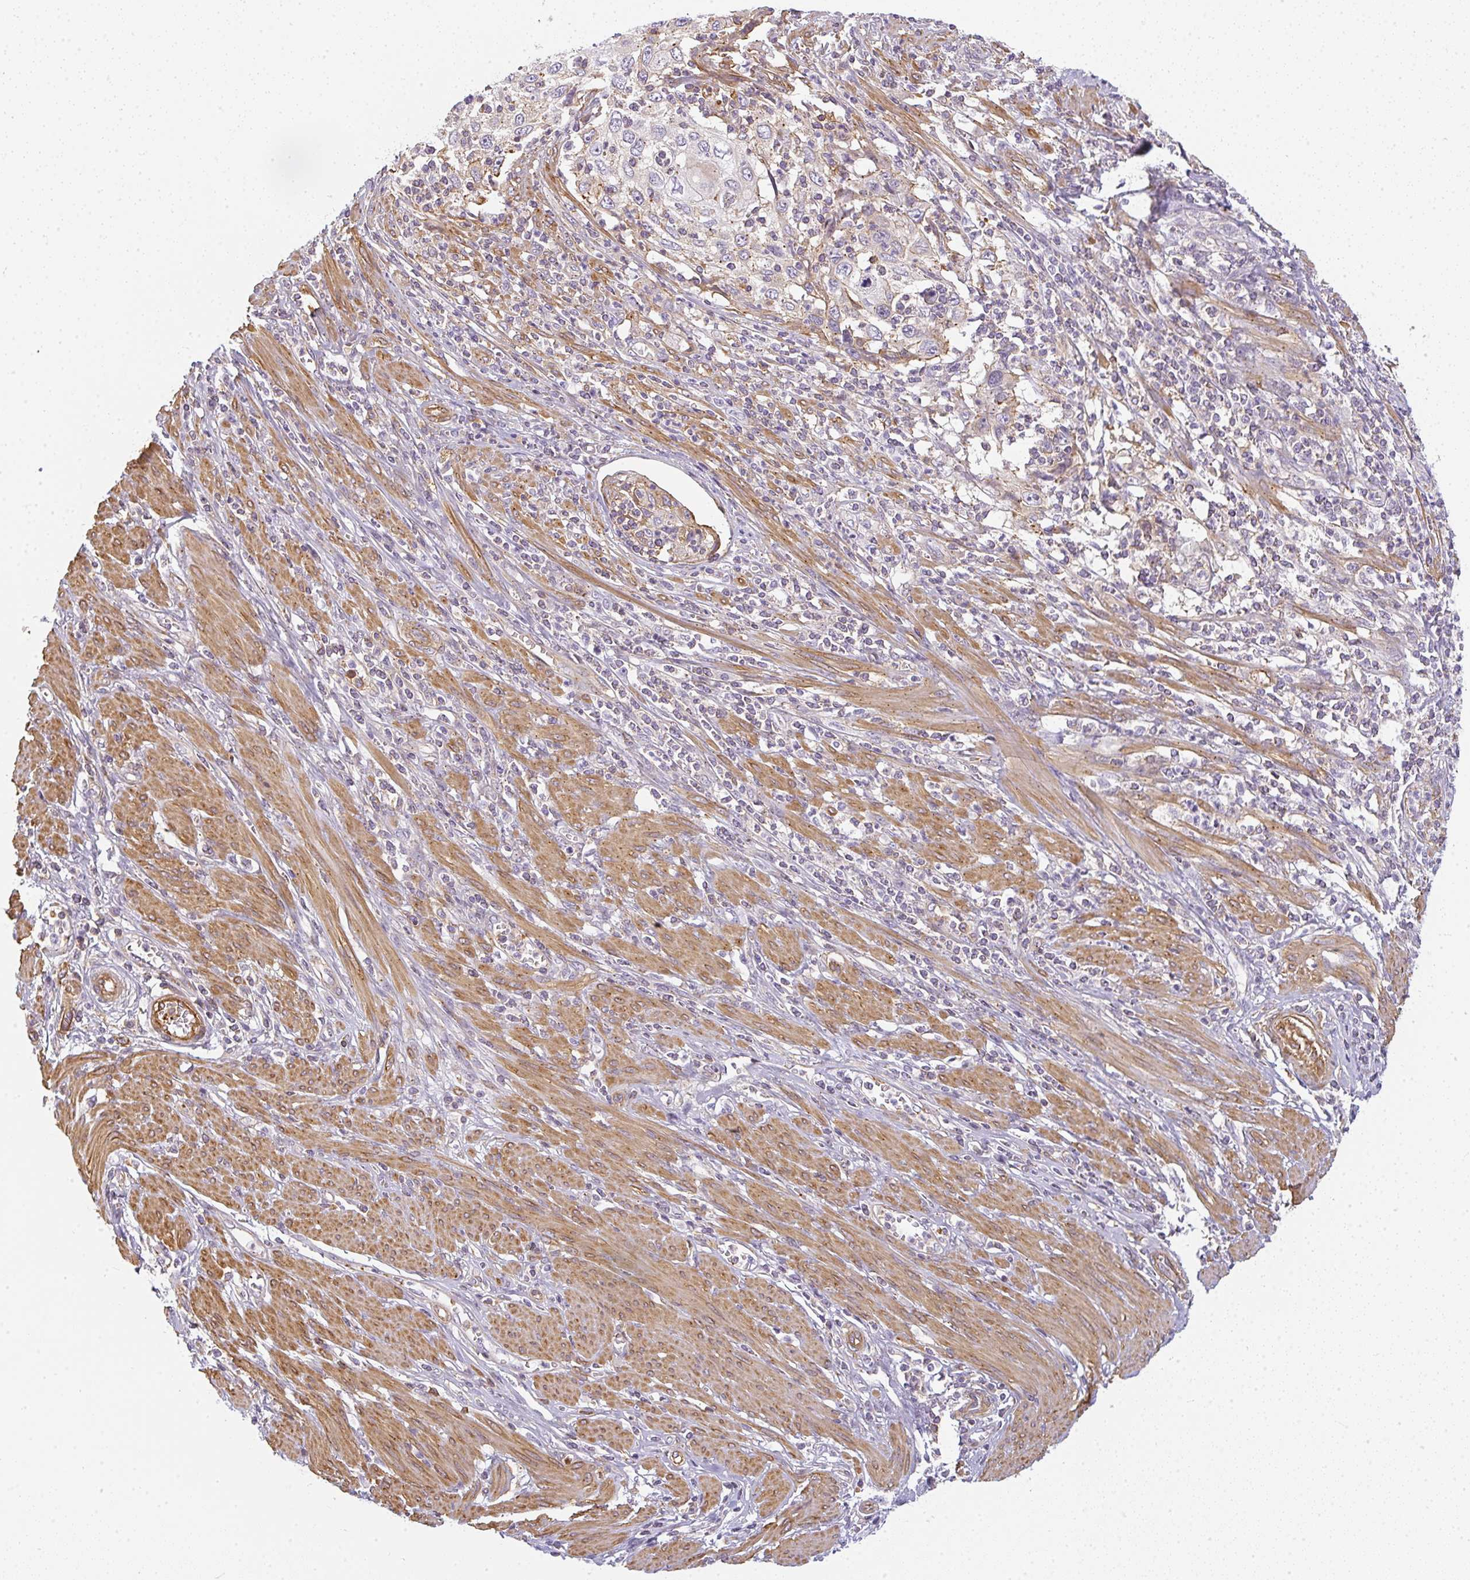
{"staining": {"intensity": "weak", "quantity": "<25%", "location": "cytoplasmic/membranous"}, "tissue": "cervical cancer", "cell_type": "Tumor cells", "image_type": "cancer", "snomed": [{"axis": "morphology", "description": "Squamous cell carcinoma, NOS"}, {"axis": "topography", "description": "Cervix"}], "caption": "IHC photomicrograph of cervical cancer (squamous cell carcinoma) stained for a protein (brown), which demonstrates no staining in tumor cells. Nuclei are stained in blue.", "gene": "SULF1", "patient": {"sex": "female", "age": 70}}